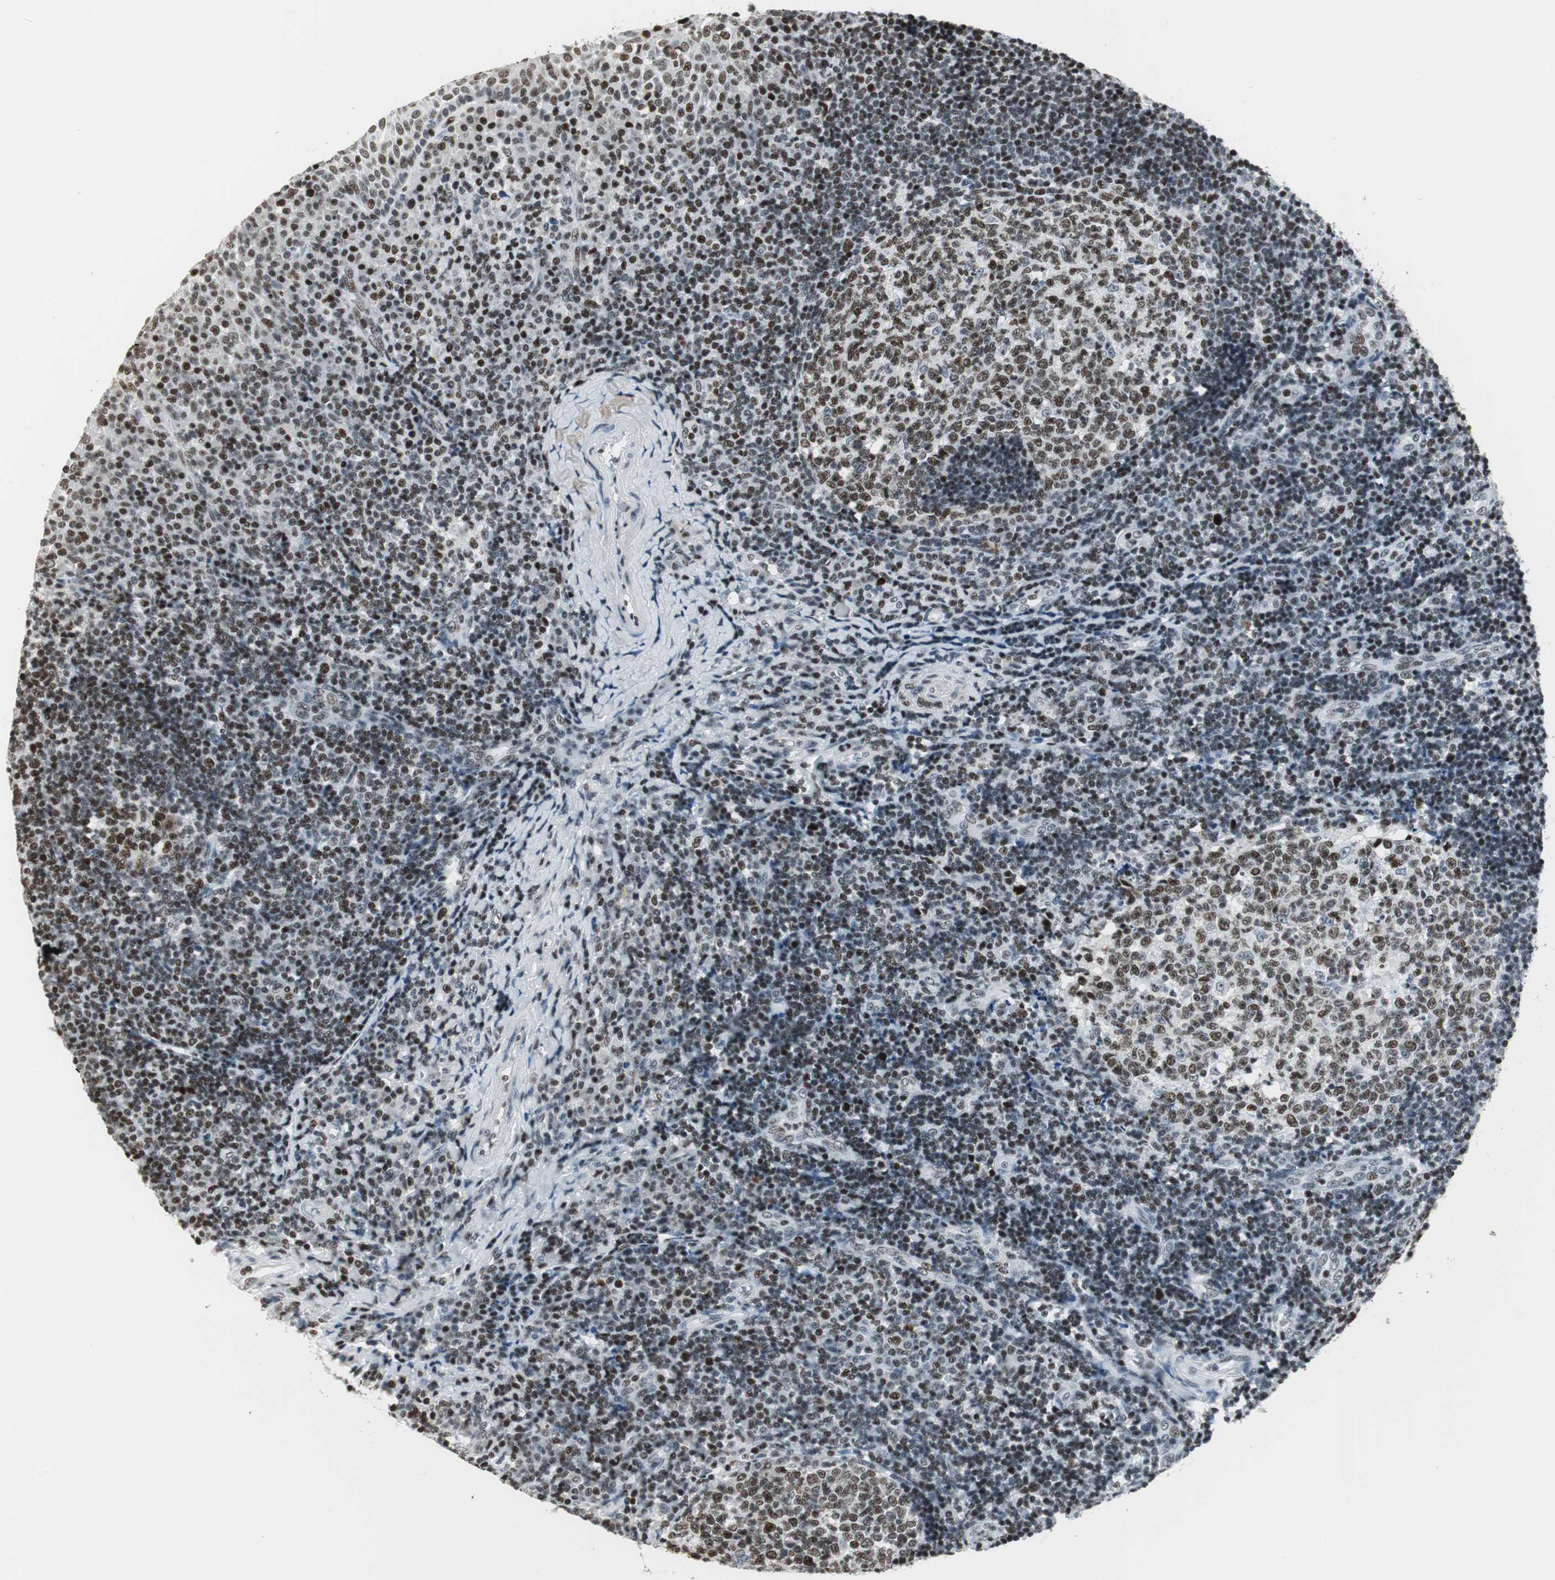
{"staining": {"intensity": "moderate", "quantity": ">75%", "location": "nuclear"}, "tissue": "tonsil", "cell_type": "Germinal center cells", "image_type": "normal", "snomed": [{"axis": "morphology", "description": "Normal tissue, NOS"}, {"axis": "topography", "description": "Tonsil"}], "caption": "Immunohistochemistry (IHC) image of benign tonsil: human tonsil stained using immunohistochemistry (IHC) shows medium levels of moderate protein expression localized specifically in the nuclear of germinal center cells, appearing as a nuclear brown color.", "gene": "RBBP4", "patient": {"sex": "female", "age": 40}}